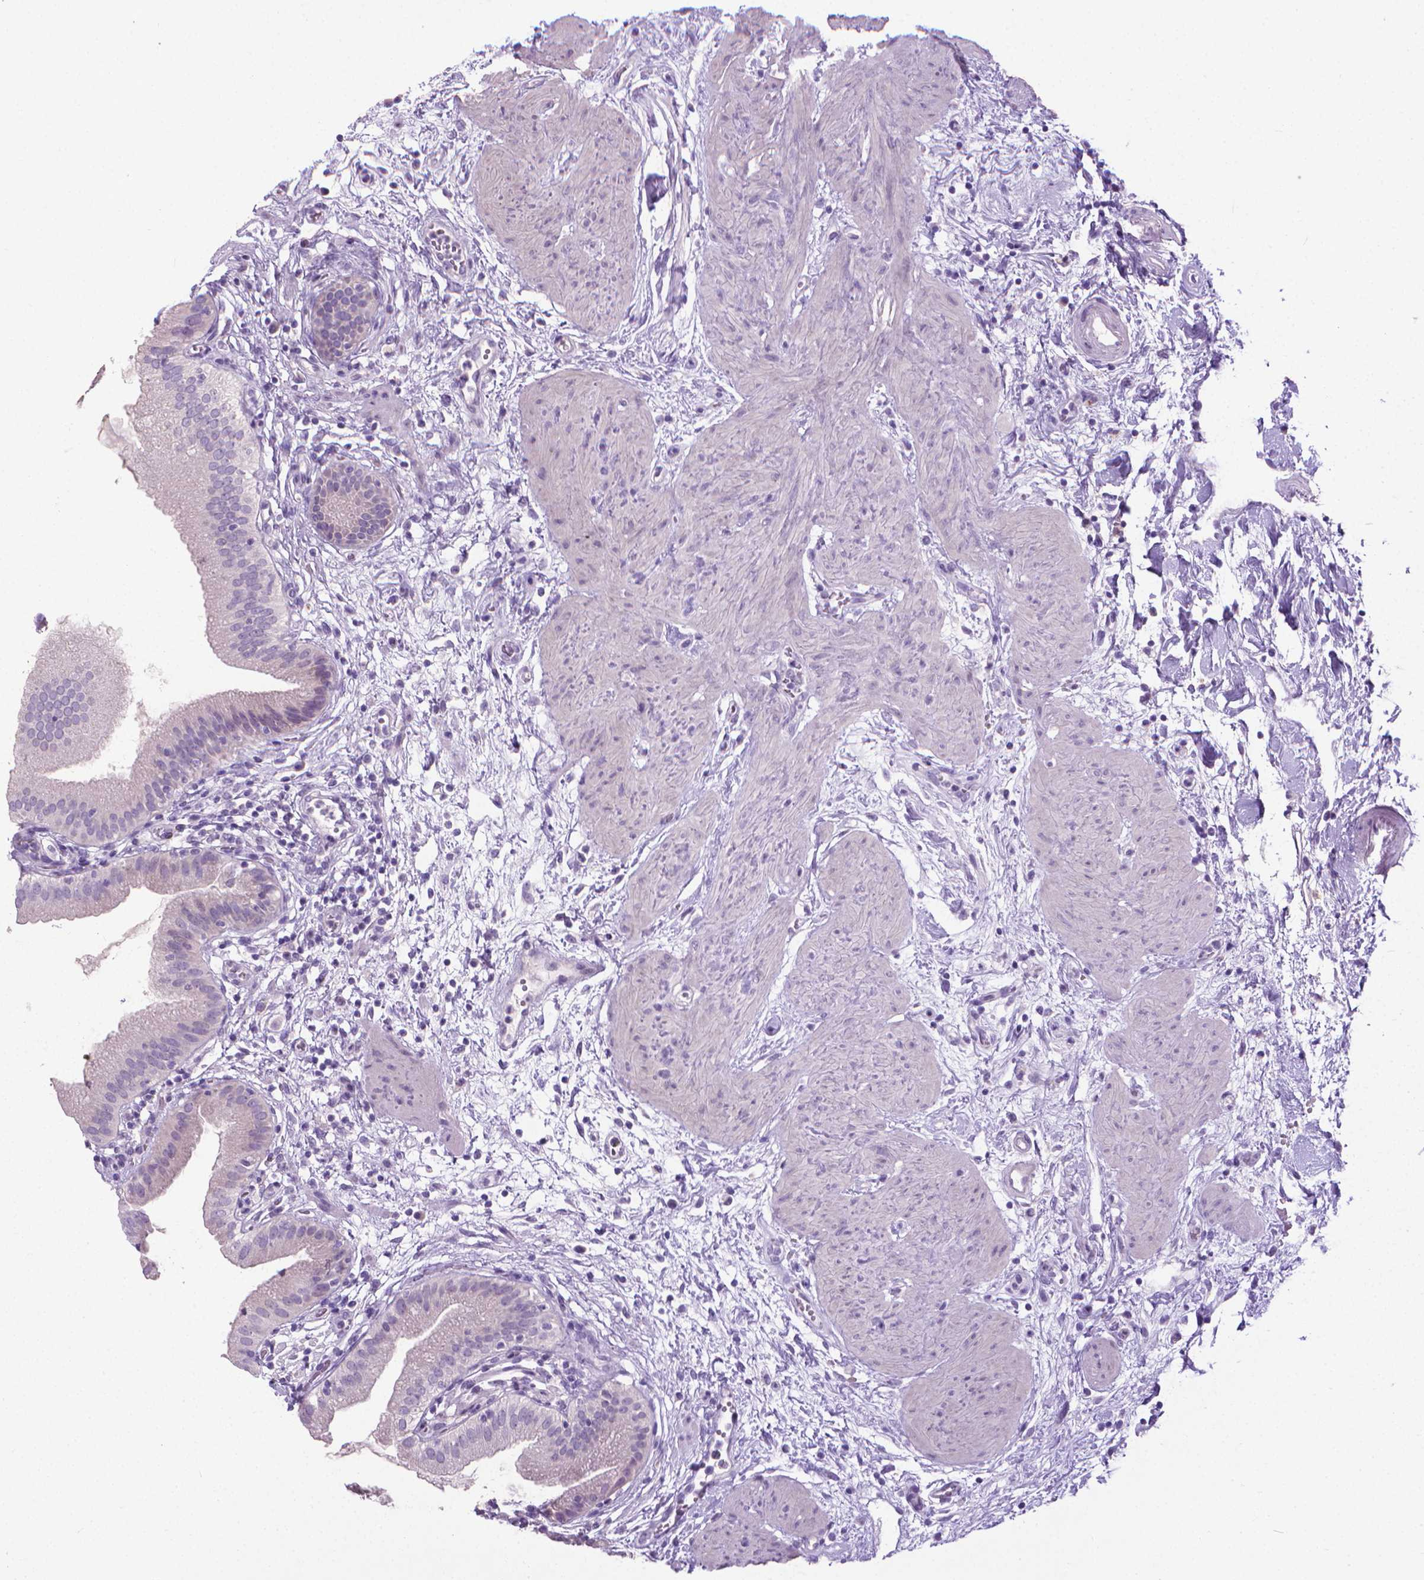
{"staining": {"intensity": "negative", "quantity": "none", "location": "none"}, "tissue": "gallbladder", "cell_type": "Glandular cells", "image_type": "normal", "snomed": [{"axis": "morphology", "description": "Normal tissue, NOS"}, {"axis": "topography", "description": "Gallbladder"}], "caption": "This is a micrograph of immunohistochemistry (IHC) staining of unremarkable gallbladder, which shows no positivity in glandular cells. The staining is performed using DAB (3,3'-diaminobenzidine) brown chromogen with nuclei counter-stained in using hematoxylin.", "gene": "KRT5", "patient": {"sex": "female", "age": 65}}